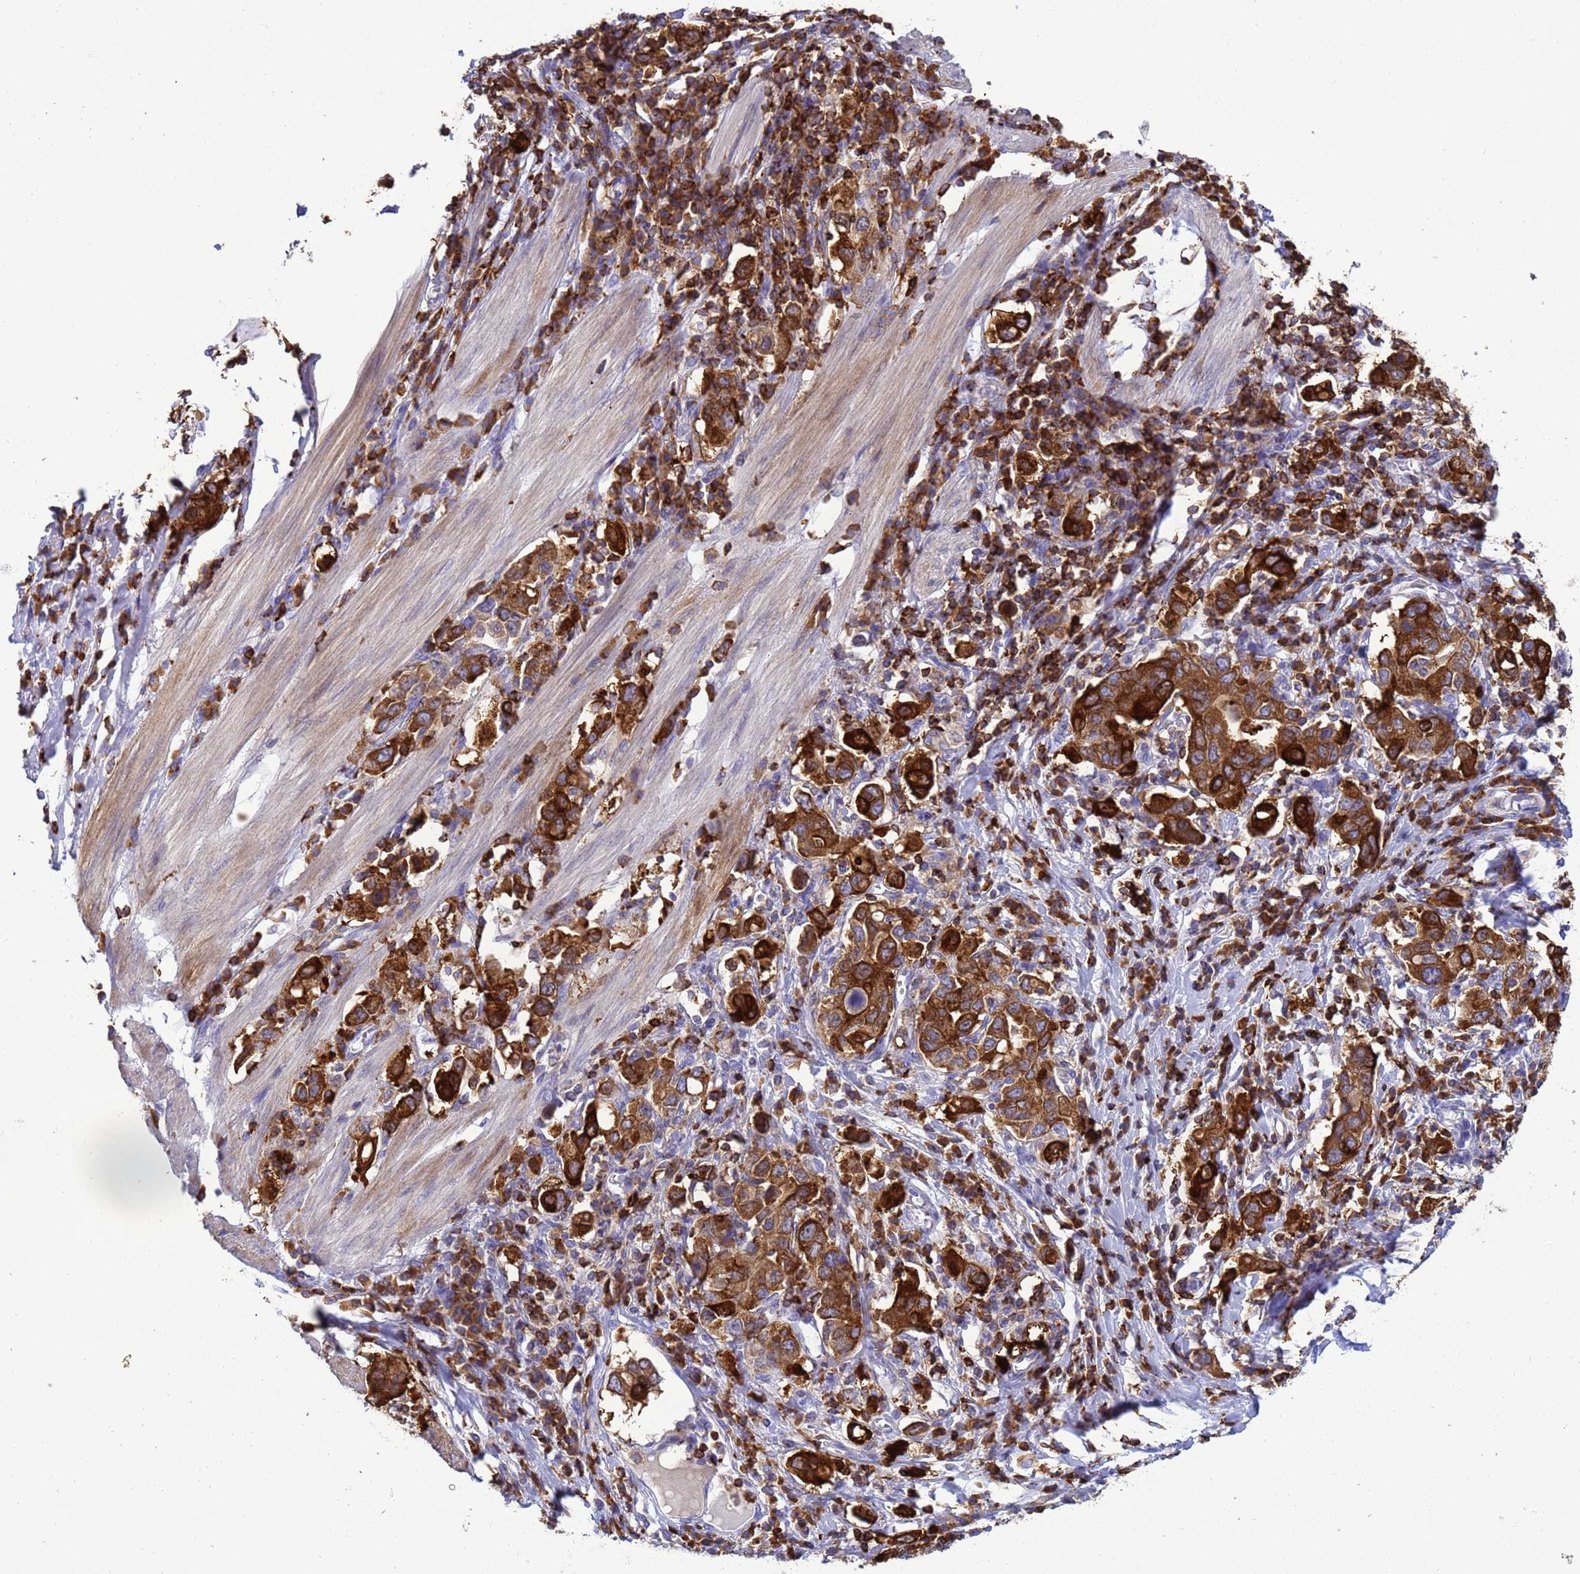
{"staining": {"intensity": "strong", "quantity": ">75%", "location": "cytoplasmic/membranous"}, "tissue": "stomach cancer", "cell_type": "Tumor cells", "image_type": "cancer", "snomed": [{"axis": "morphology", "description": "Adenocarcinoma, NOS"}, {"axis": "topography", "description": "Stomach, upper"}], "caption": "Stomach cancer (adenocarcinoma) stained with DAB IHC reveals high levels of strong cytoplasmic/membranous staining in about >75% of tumor cells.", "gene": "EZR", "patient": {"sex": "male", "age": 62}}